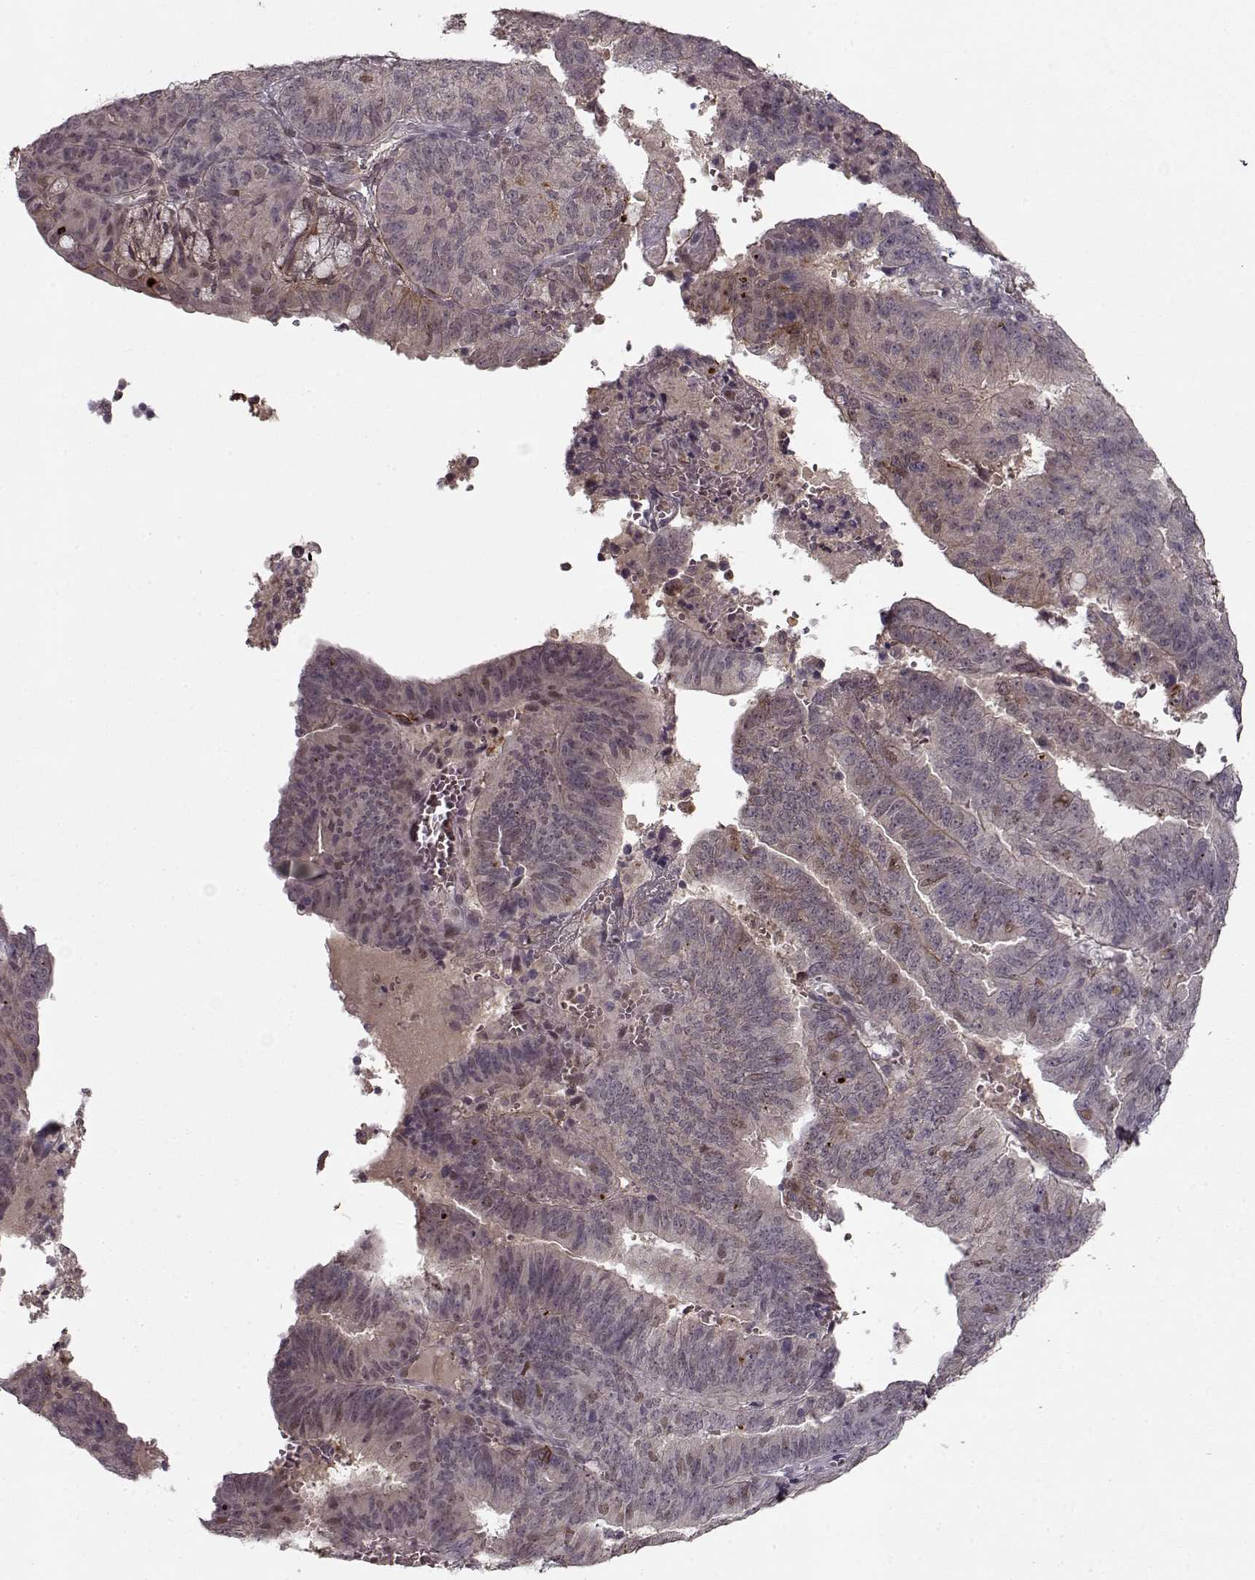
{"staining": {"intensity": "strong", "quantity": "<25%", "location": "cytoplasmic/membranous"}, "tissue": "endometrial cancer", "cell_type": "Tumor cells", "image_type": "cancer", "snomed": [{"axis": "morphology", "description": "Adenocarcinoma, NOS"}, {"axis": "topography", "description": "Endometrium"}], "caption": "Immunohistochemical staining of endometrial cancer displays strong cytoplasmic/membranous protein staining in about <25% of tumor cells.", "gene": "DENND4B", "patient": {"sex": "female", "age": 82}}